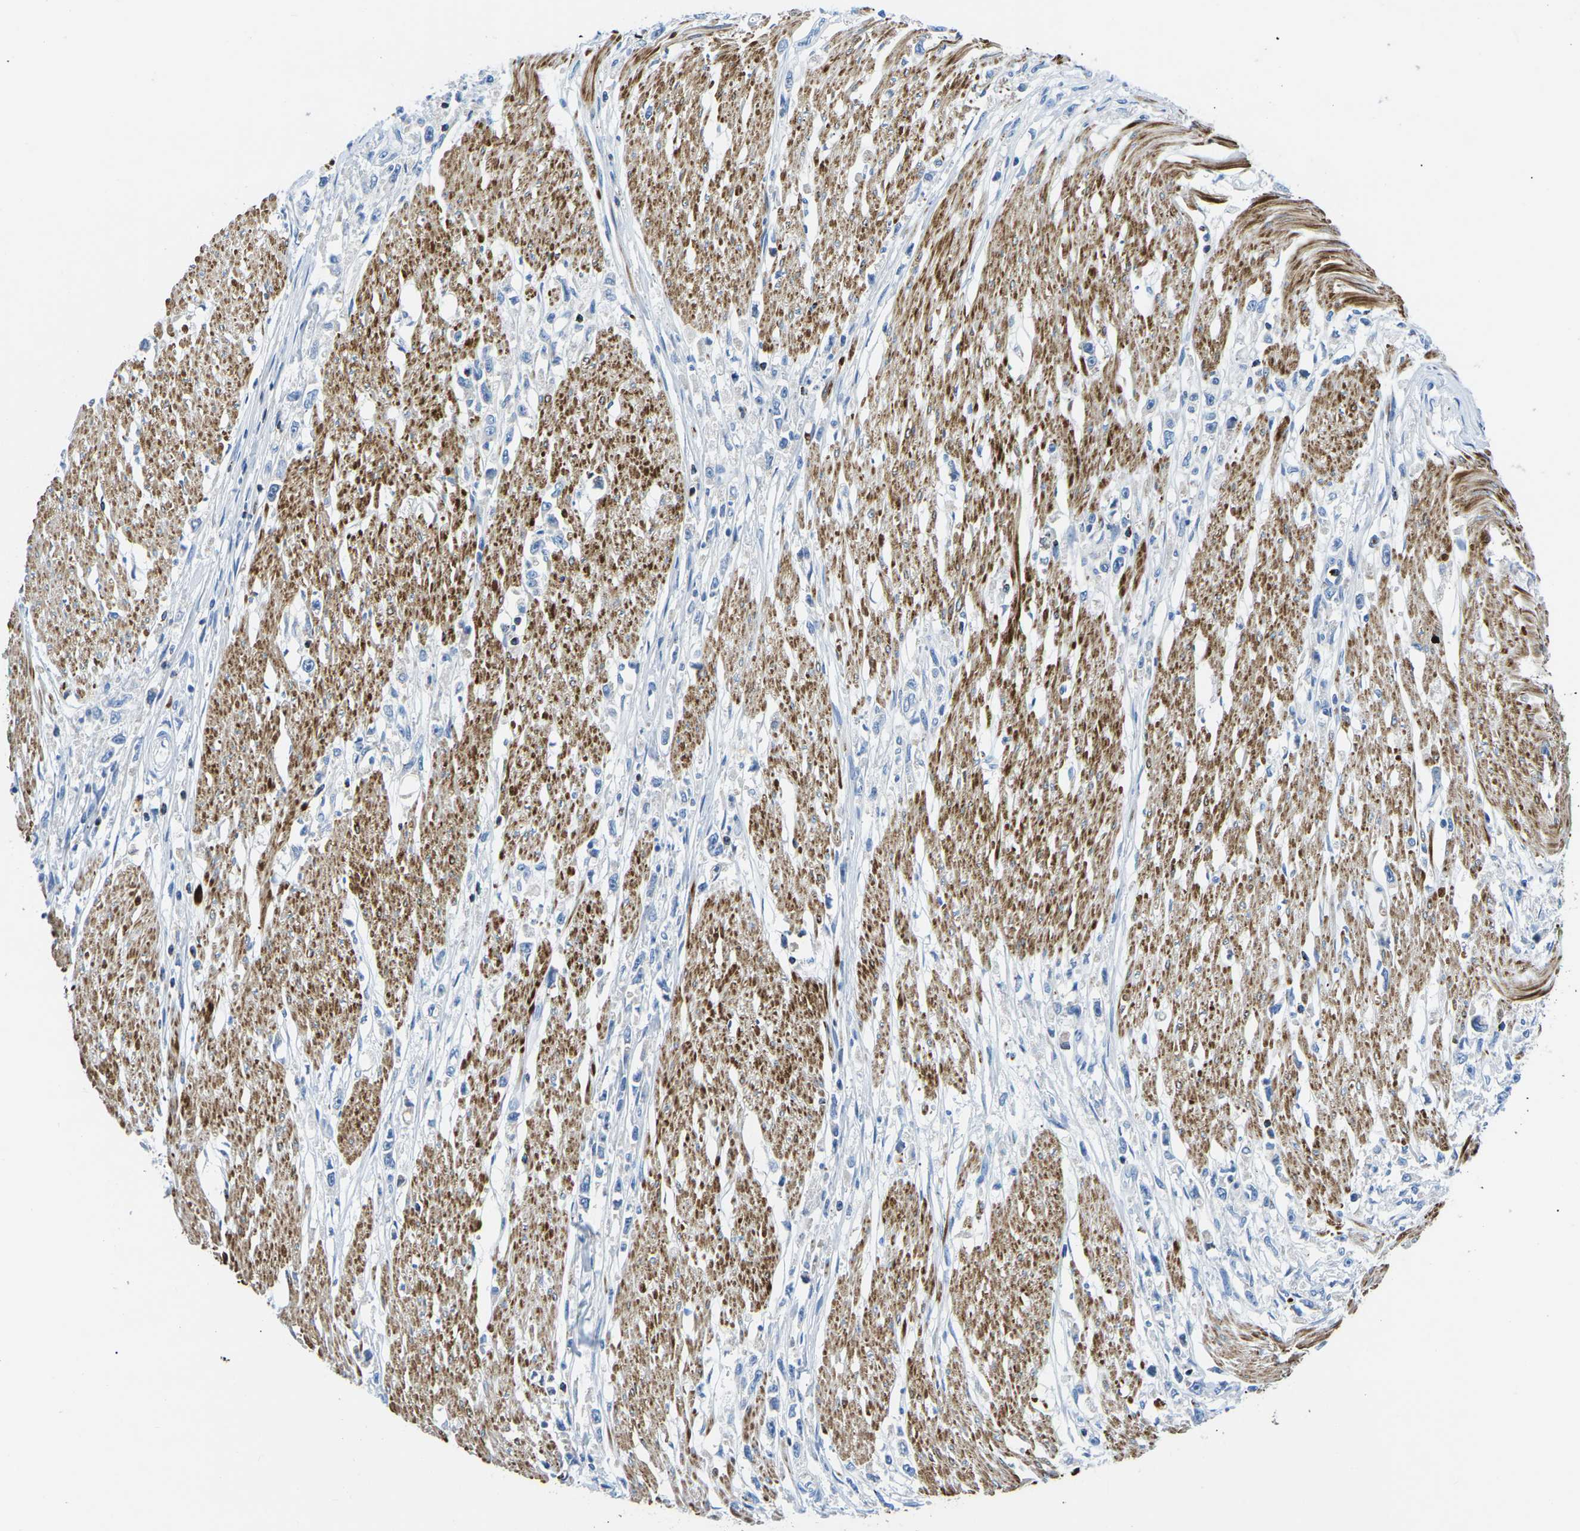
{"staining": {"intensity": "negative", "quantity": "none", "location": "none"}, "tissue": "stomach cancer", "cell_type": "Tumor cells", "image_type": "cancer", "snomed": [{"axis": "morphology", "description": "Adenocarcinoma, NOS"}, {"axis": "topography", "description": "Stomach"}], "caption": "Immunohistochemistry (IHC) photomicrograph of neoplastic tissue: stomach adenocarcinoma stained with DAB (3,3'-diaminobenzidine) exhibits no significant protein staining in tumor cells. Nuclei are stained in blue.", "gene": "MC4R", "patient": {"sex": "female", "age": 59}}